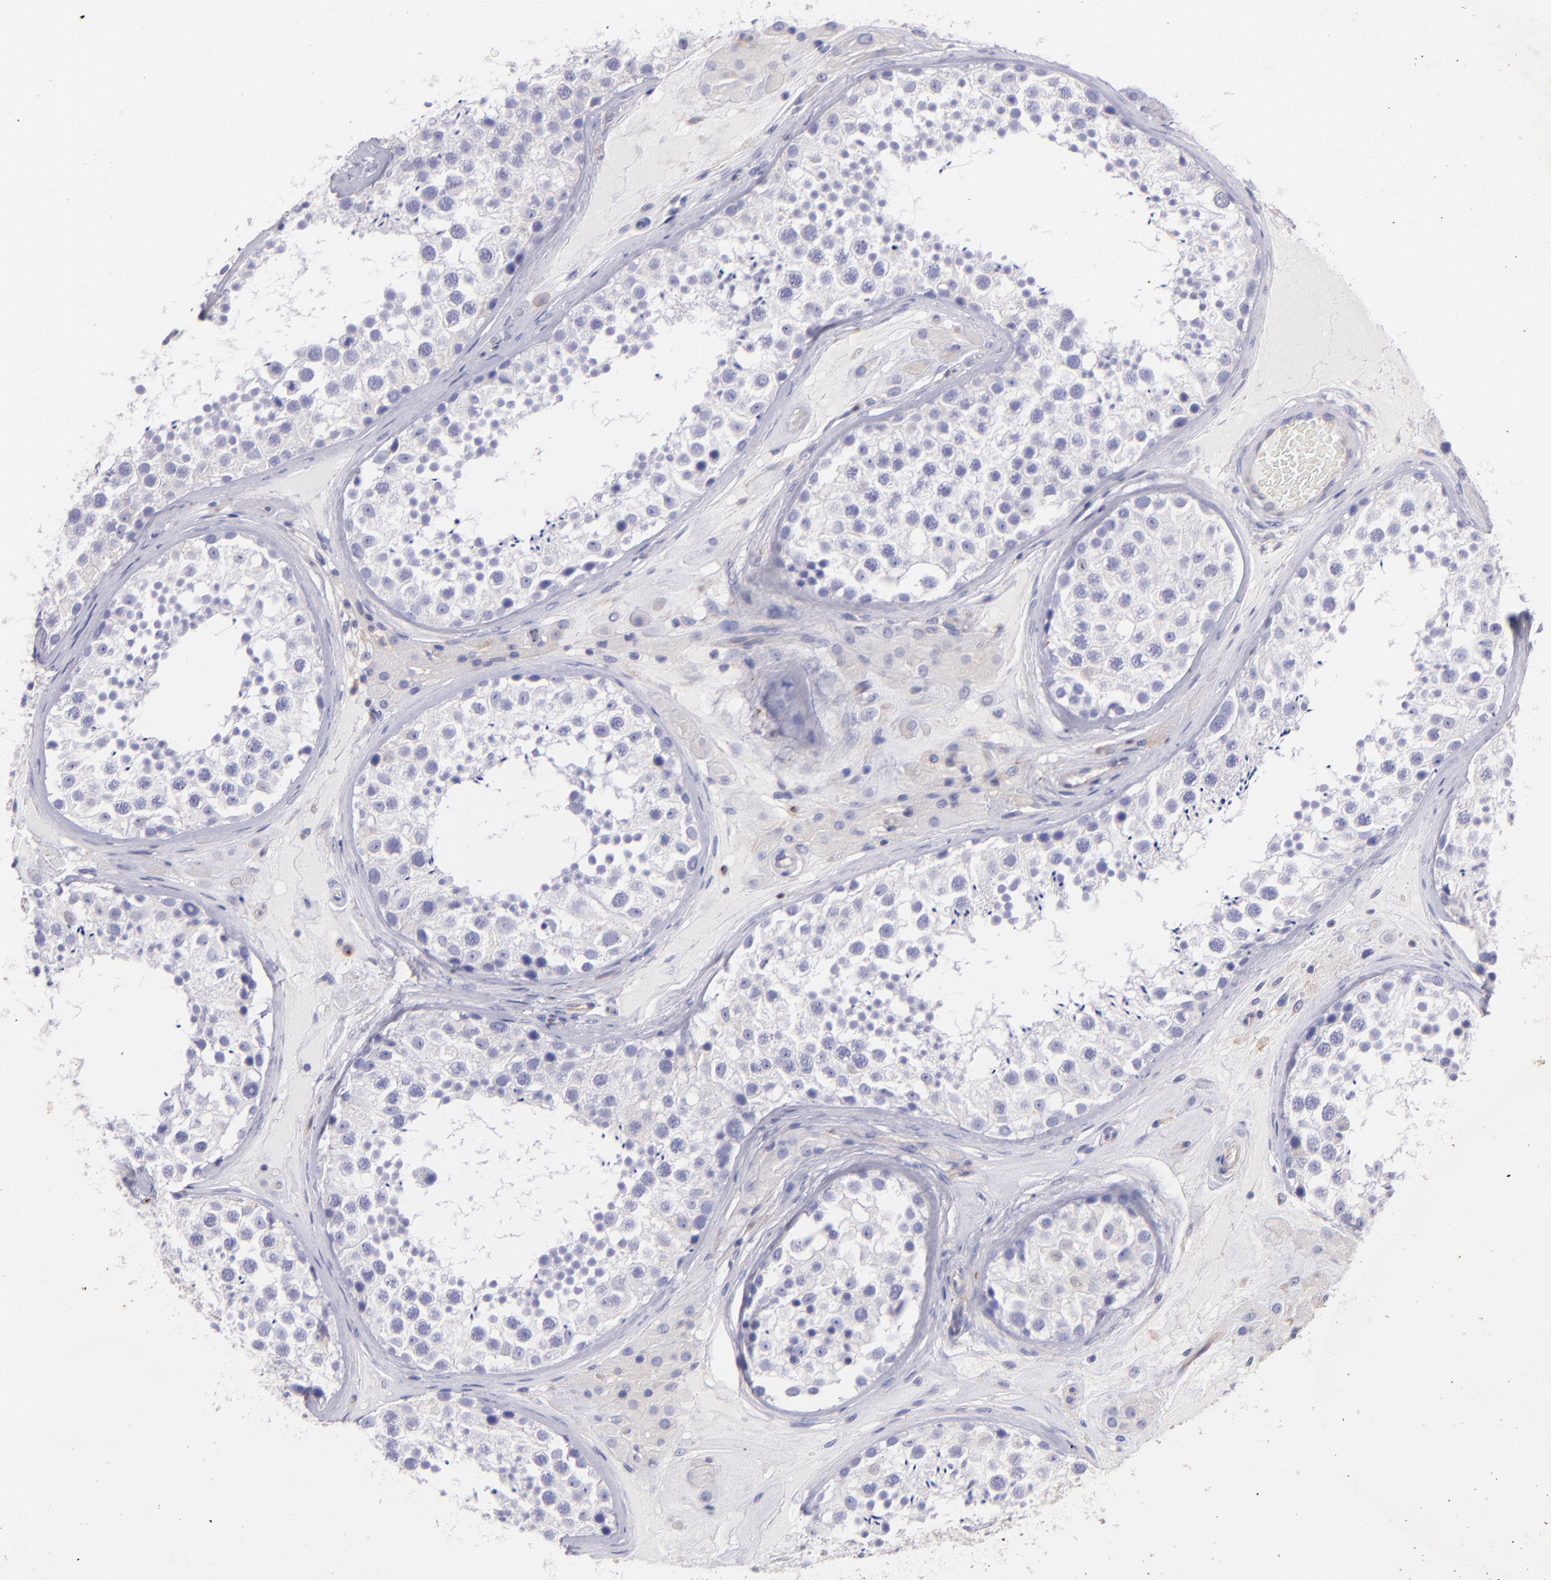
{"staining": {"intensity": "weak", "quantity": "<25%", "location": "cytoplasmic/membranous"}, "tissue": "testis", "cell_type": "Cells in seminiferous ducts", "image_type": "normal", "snomed": [{"axis": "morphology", "description": "Normal tissue, NOS"}, {"axis": "topography", "description": "Testis"}], "caption": "Immunohistochemistry (IHC) image of unremarkable human testis stained for a protein (brown), which reveals no staining in cells in seminiferous ducts.", "gene": "RET", "patient": {"sex": "male", "age": 46}}